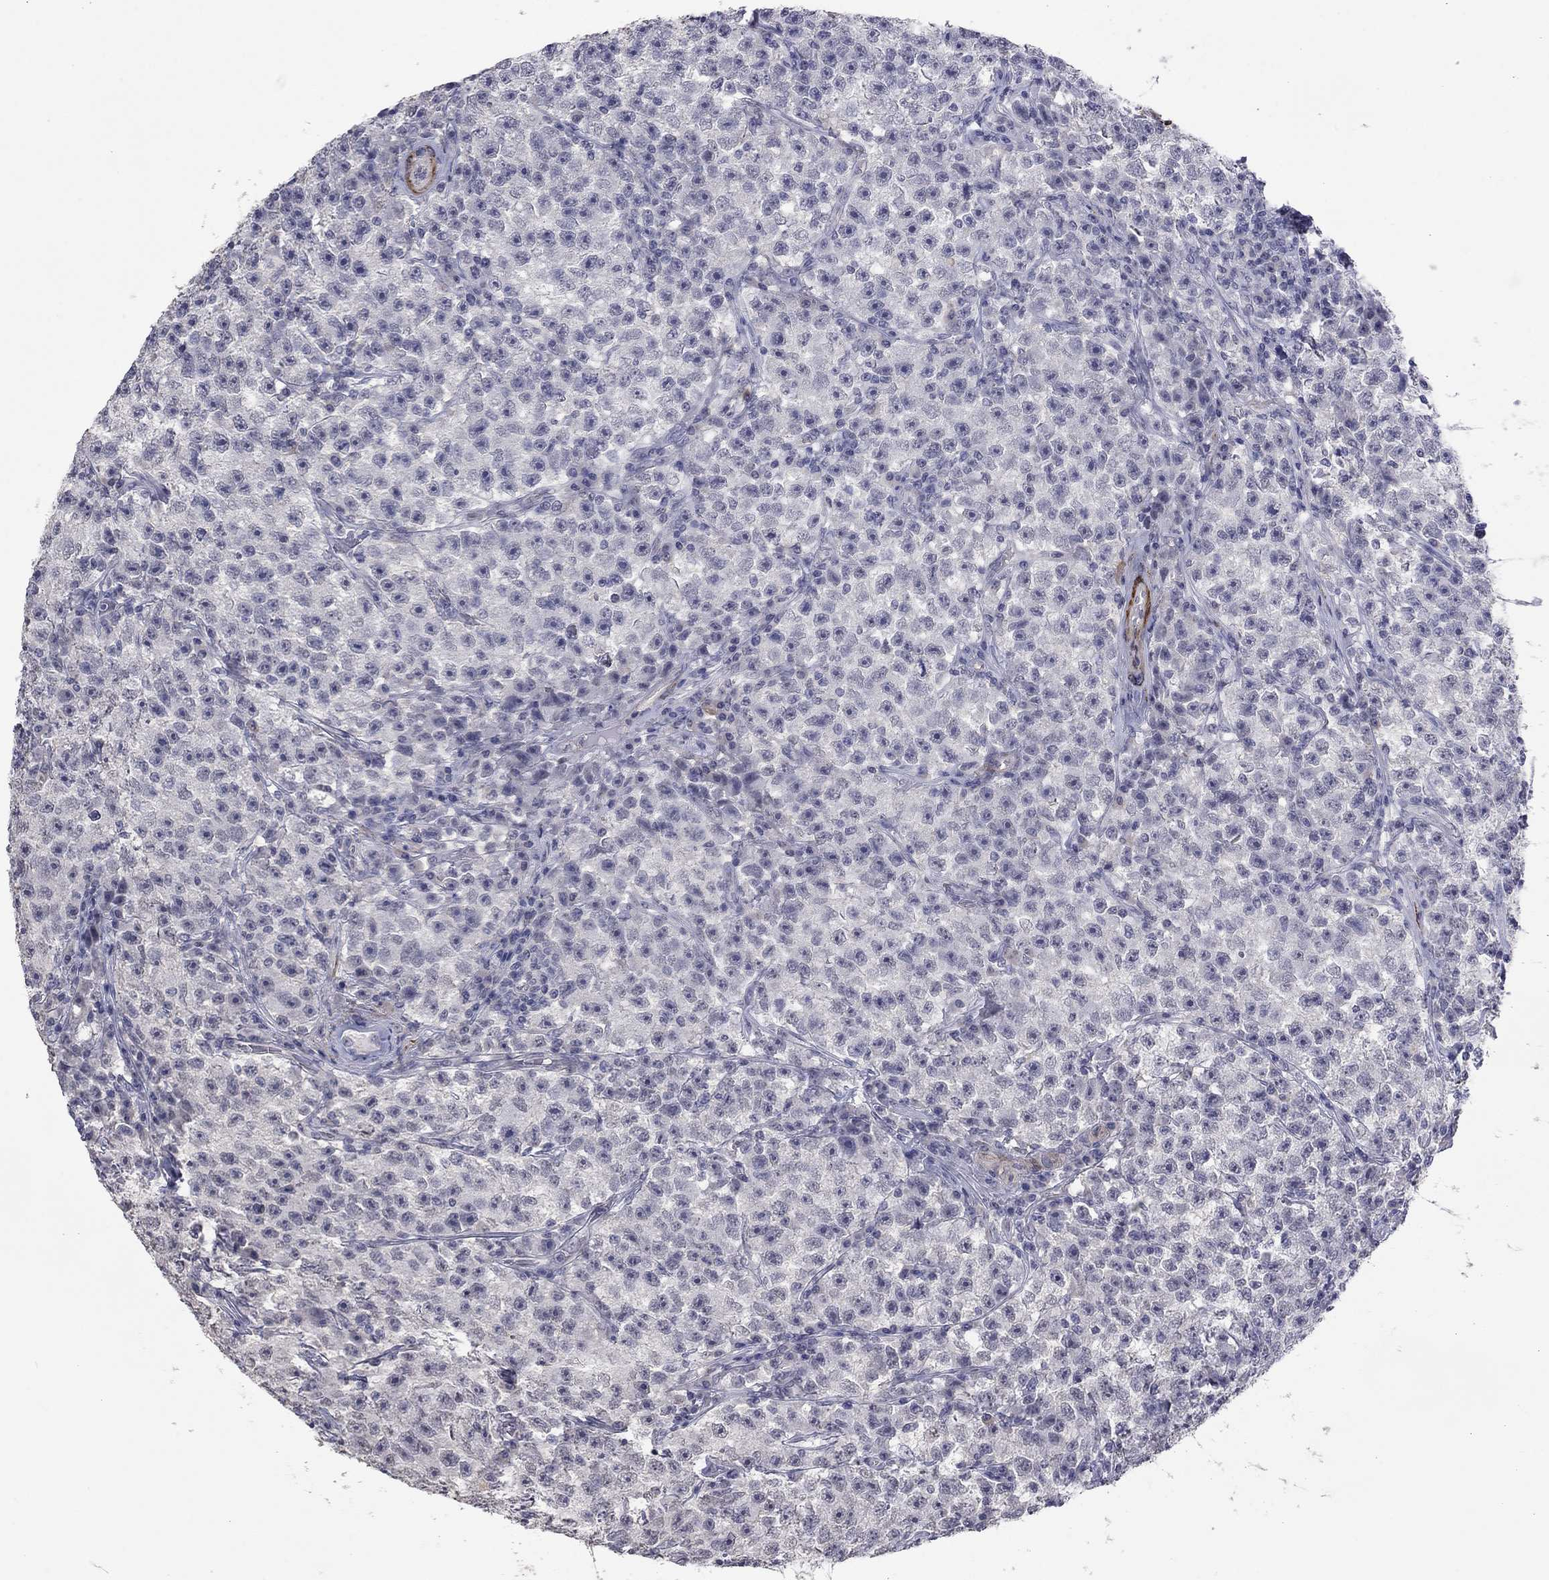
{"staining": {"intensity": "negative", "quantity": "none", "location": "none"}, "tissue": "testis cancer", "cell_type": "Tumor cells", "image_type": "cancer", "snomed": [{"axis": "morphology", "description": "Seminoma, NOS"}, {"axis": "topography", "description": "Testis"}], "caption": "DAB (3,3'-diaminobenzidine) immunohistochemical staining of human testis cancer (seminoma) exhibits no significant expression in tumor cells.", "gene": "IP6K3", "patient": {"sex": "male", "age": 22}}